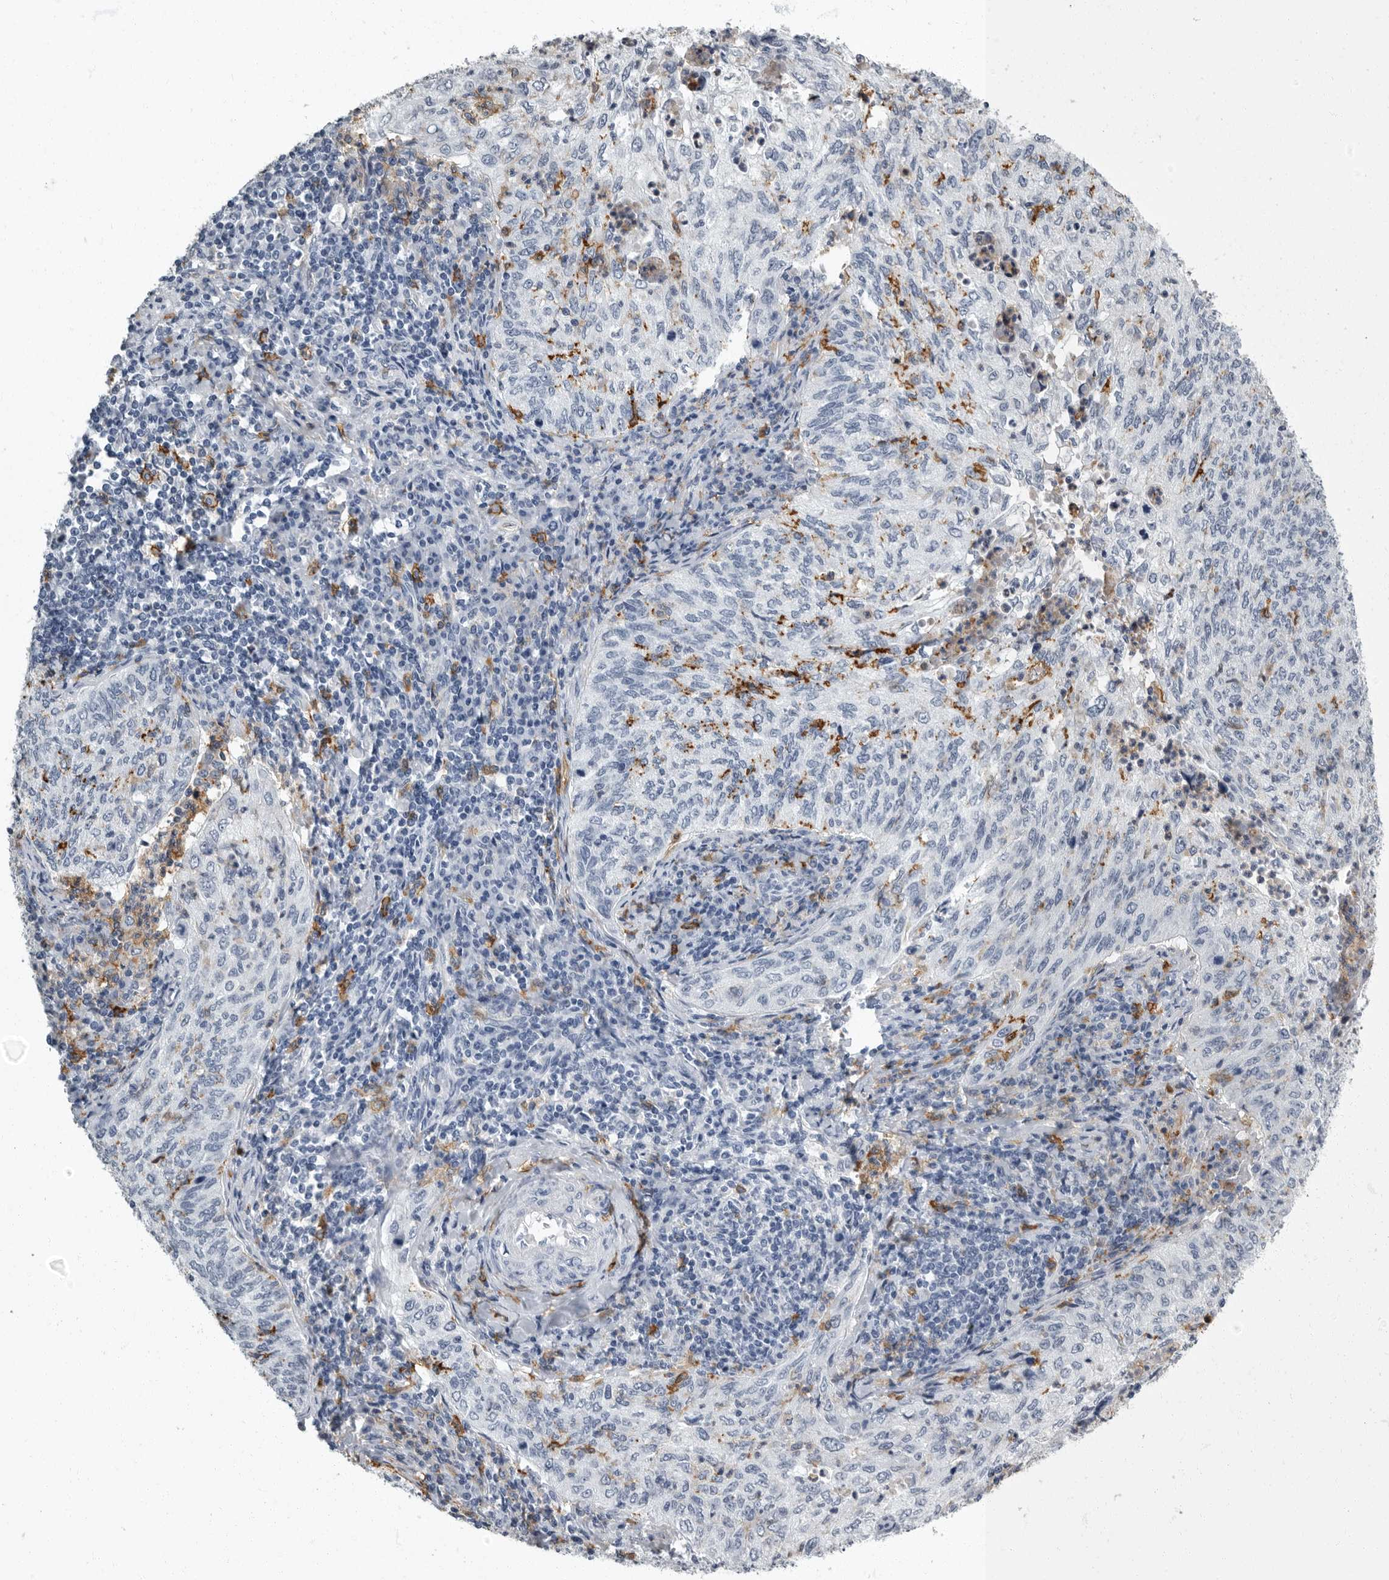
{"staining": {"intensity": "negative", "quantity": "none", "location": "none"}, "tissue": "cervical cancer", "cell_type": "Tumor cells", "image_type": "cancer", "snomed": [{"axis": "morphology", "description": "Squamous cell carcinoma, NOS"}, {"axis": "topography", "description": "Cervix"}], "caption": "Immunohistochemistry (IHC) histopathology image of neoplastic tissue: human cervical cancer stained with DAB shows no significant protein positivity in tumor cells.", "gene": "FCER1G", "patient": {"sex": "female", "age": 30}}